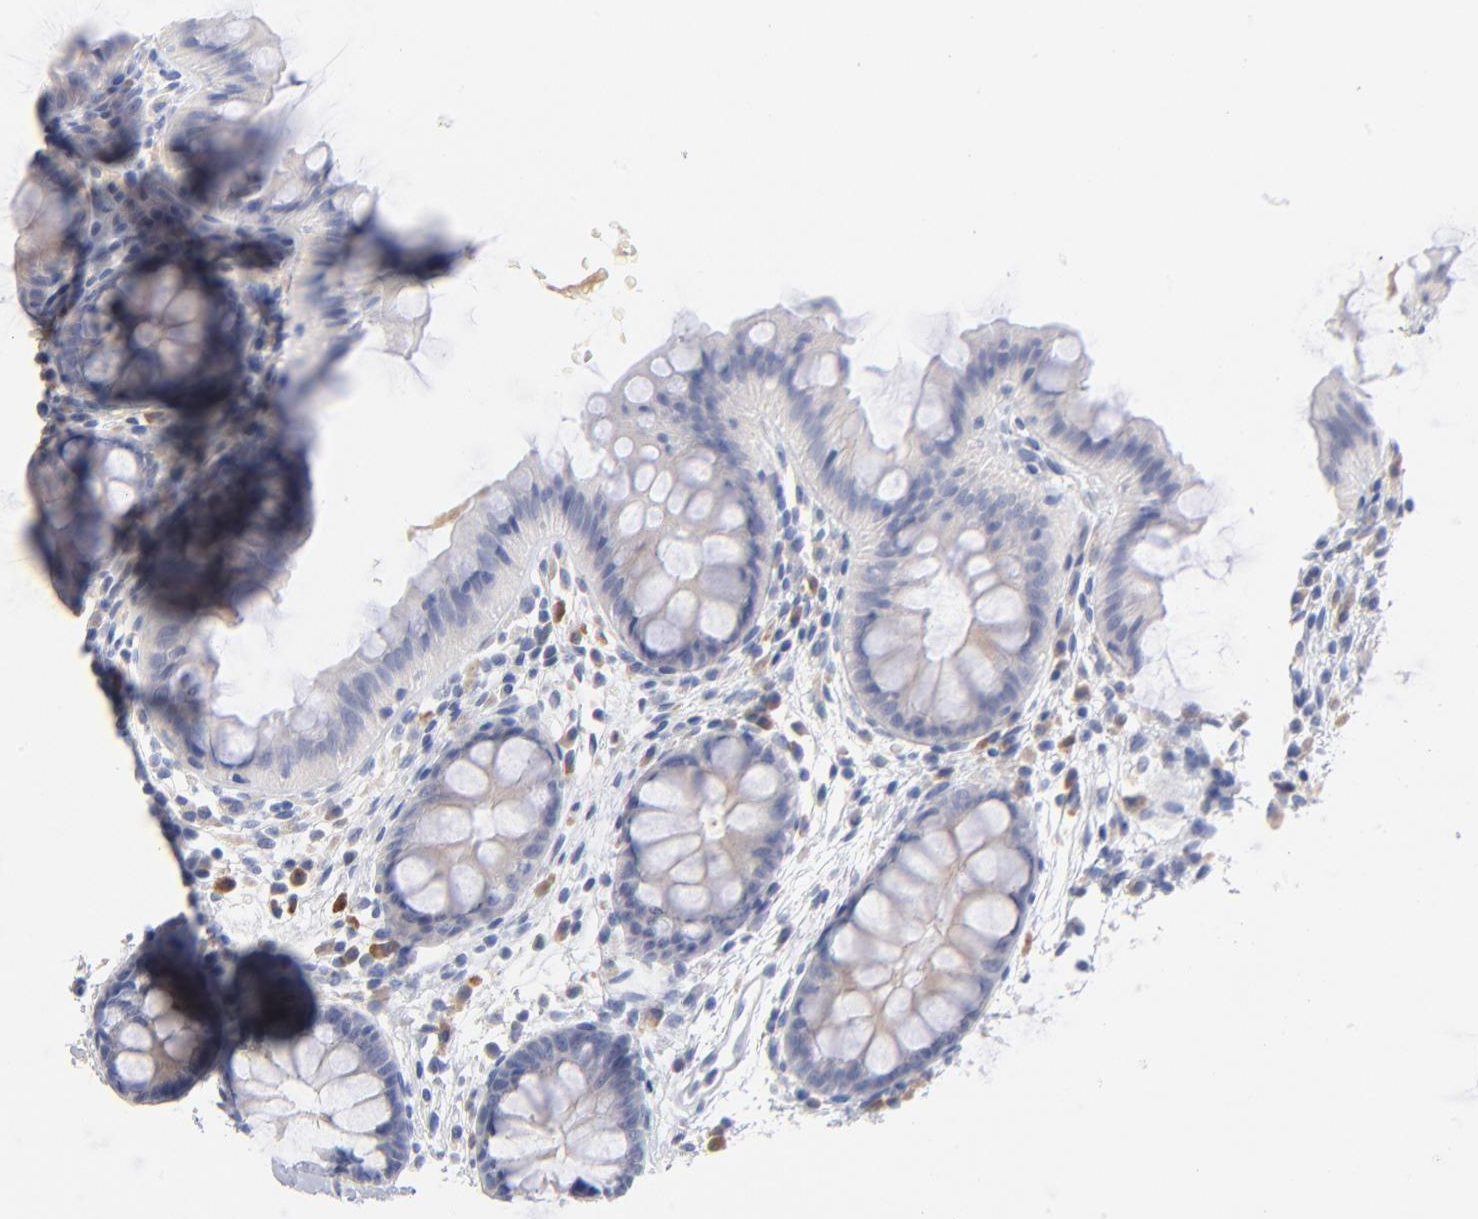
{"staining": {"intensity": "negative", "quantity": "none", "location": "none"}, "tissue": "colon", "cell_type": "Glandular cells", "image_type": "normal", "snomed": [{"axis": "morphology", "description": "Normal tissue, NOS"}, {"axis": "topography", "description": "Smooth muscle"}, {"axis": "topography", "description": "Colon"}], "caption": "IHC photomicrograph of normal colon stained for a protein (brown), which shows no staining in glandular cells.", "gene": "F12", "patient": {"sex": "male", "age": 67}}